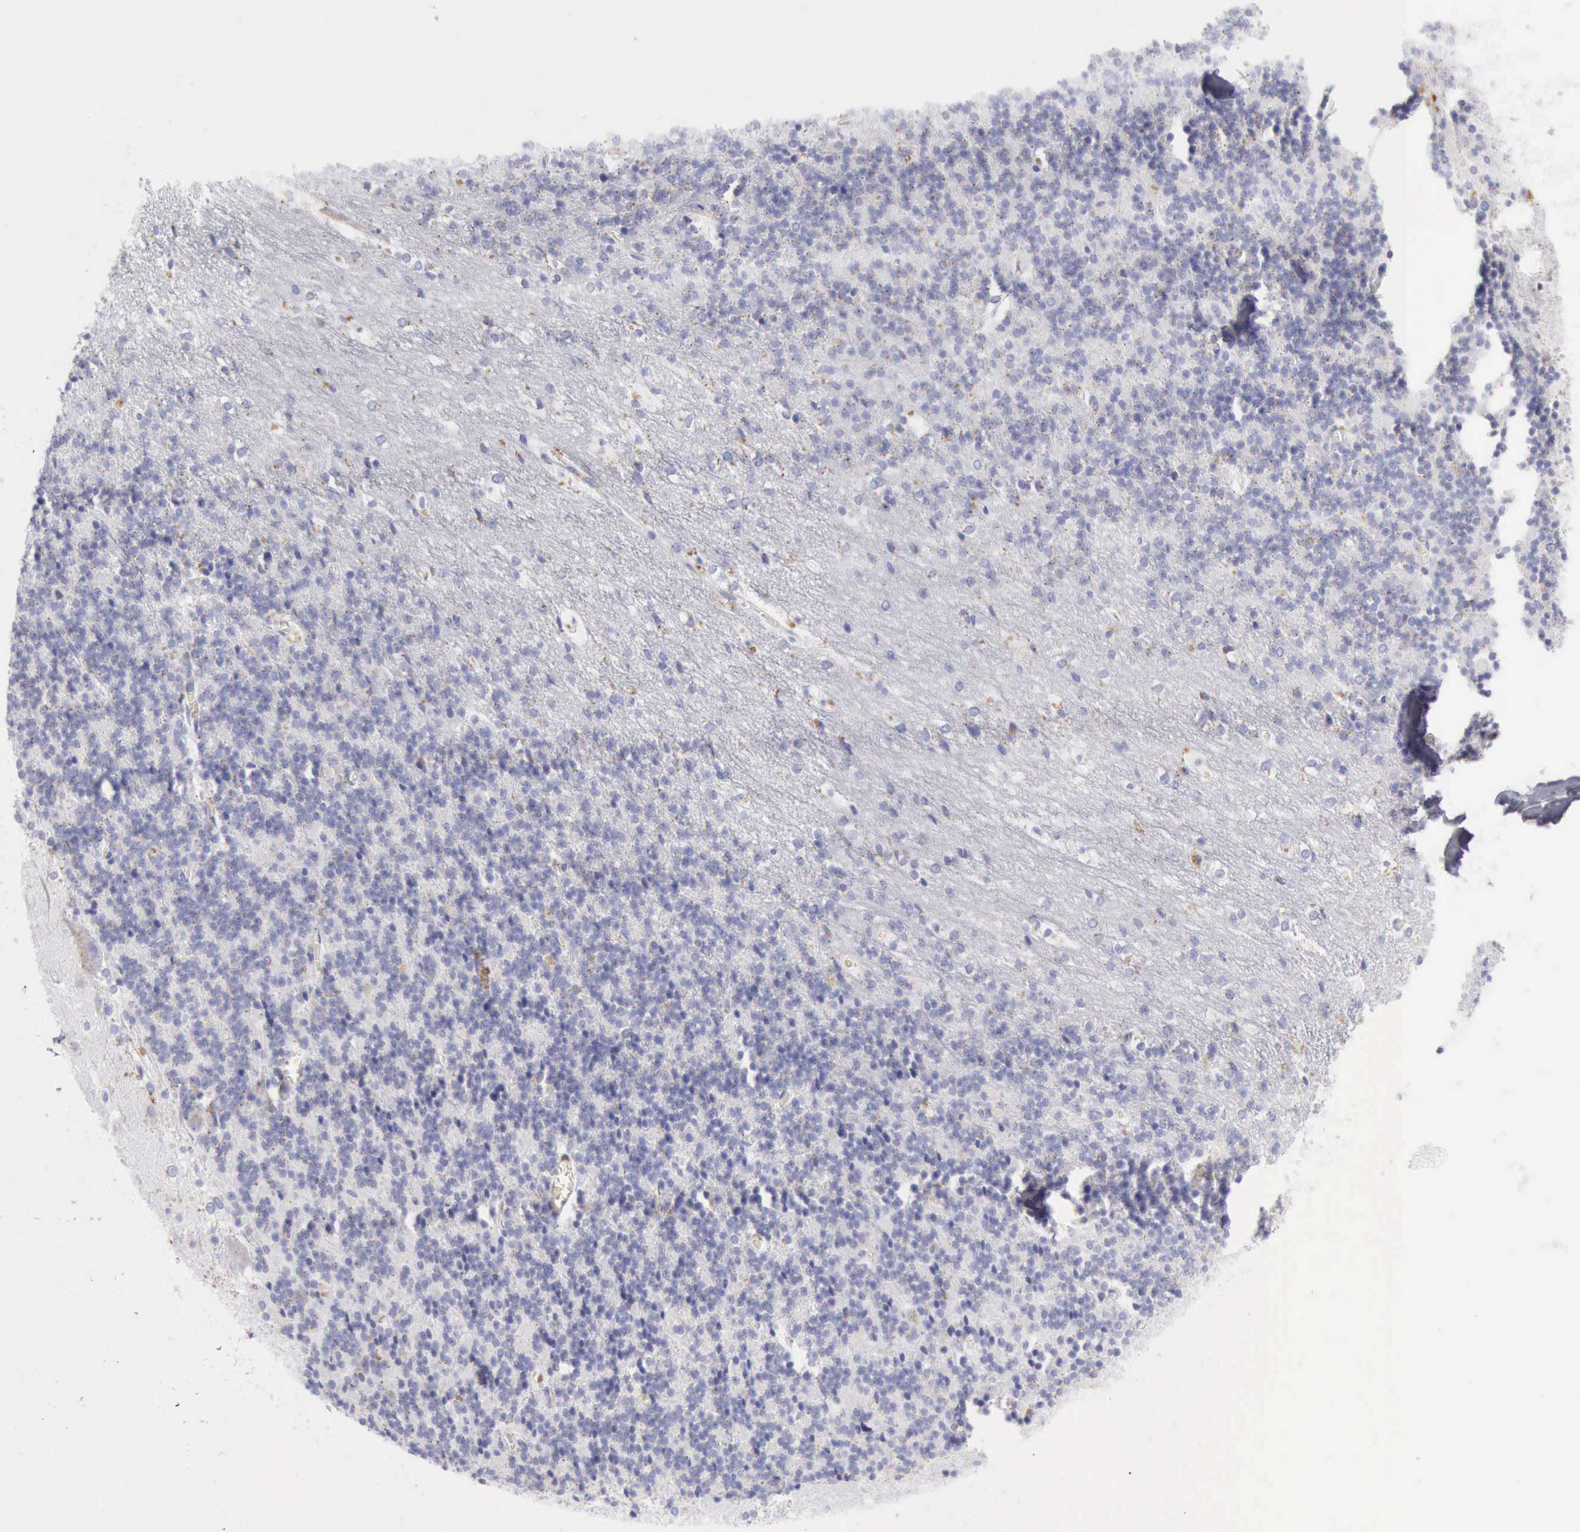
{"staining": {"intensity": "negative", "quantity": "none", "location": "none"}, "tissue": "cerebellum", "cell_type": "Cells in granular layer", "image_type": "normal", "snomed": [{"axis": "morphology", "description": "Normal tissue, NOS"}, {"axis": "topography", "description": "Cerebellum"}], "caption": "Histopathology image shows no significant protein staining in cells in granular layer of benign cerebellum. Brightfield microscopy of IHC stained with DAB (brown) and hematoxylin (blue), captured at high magnification.", "gene": "CTSS", "patient": {"sex": "female", "age": 19}}